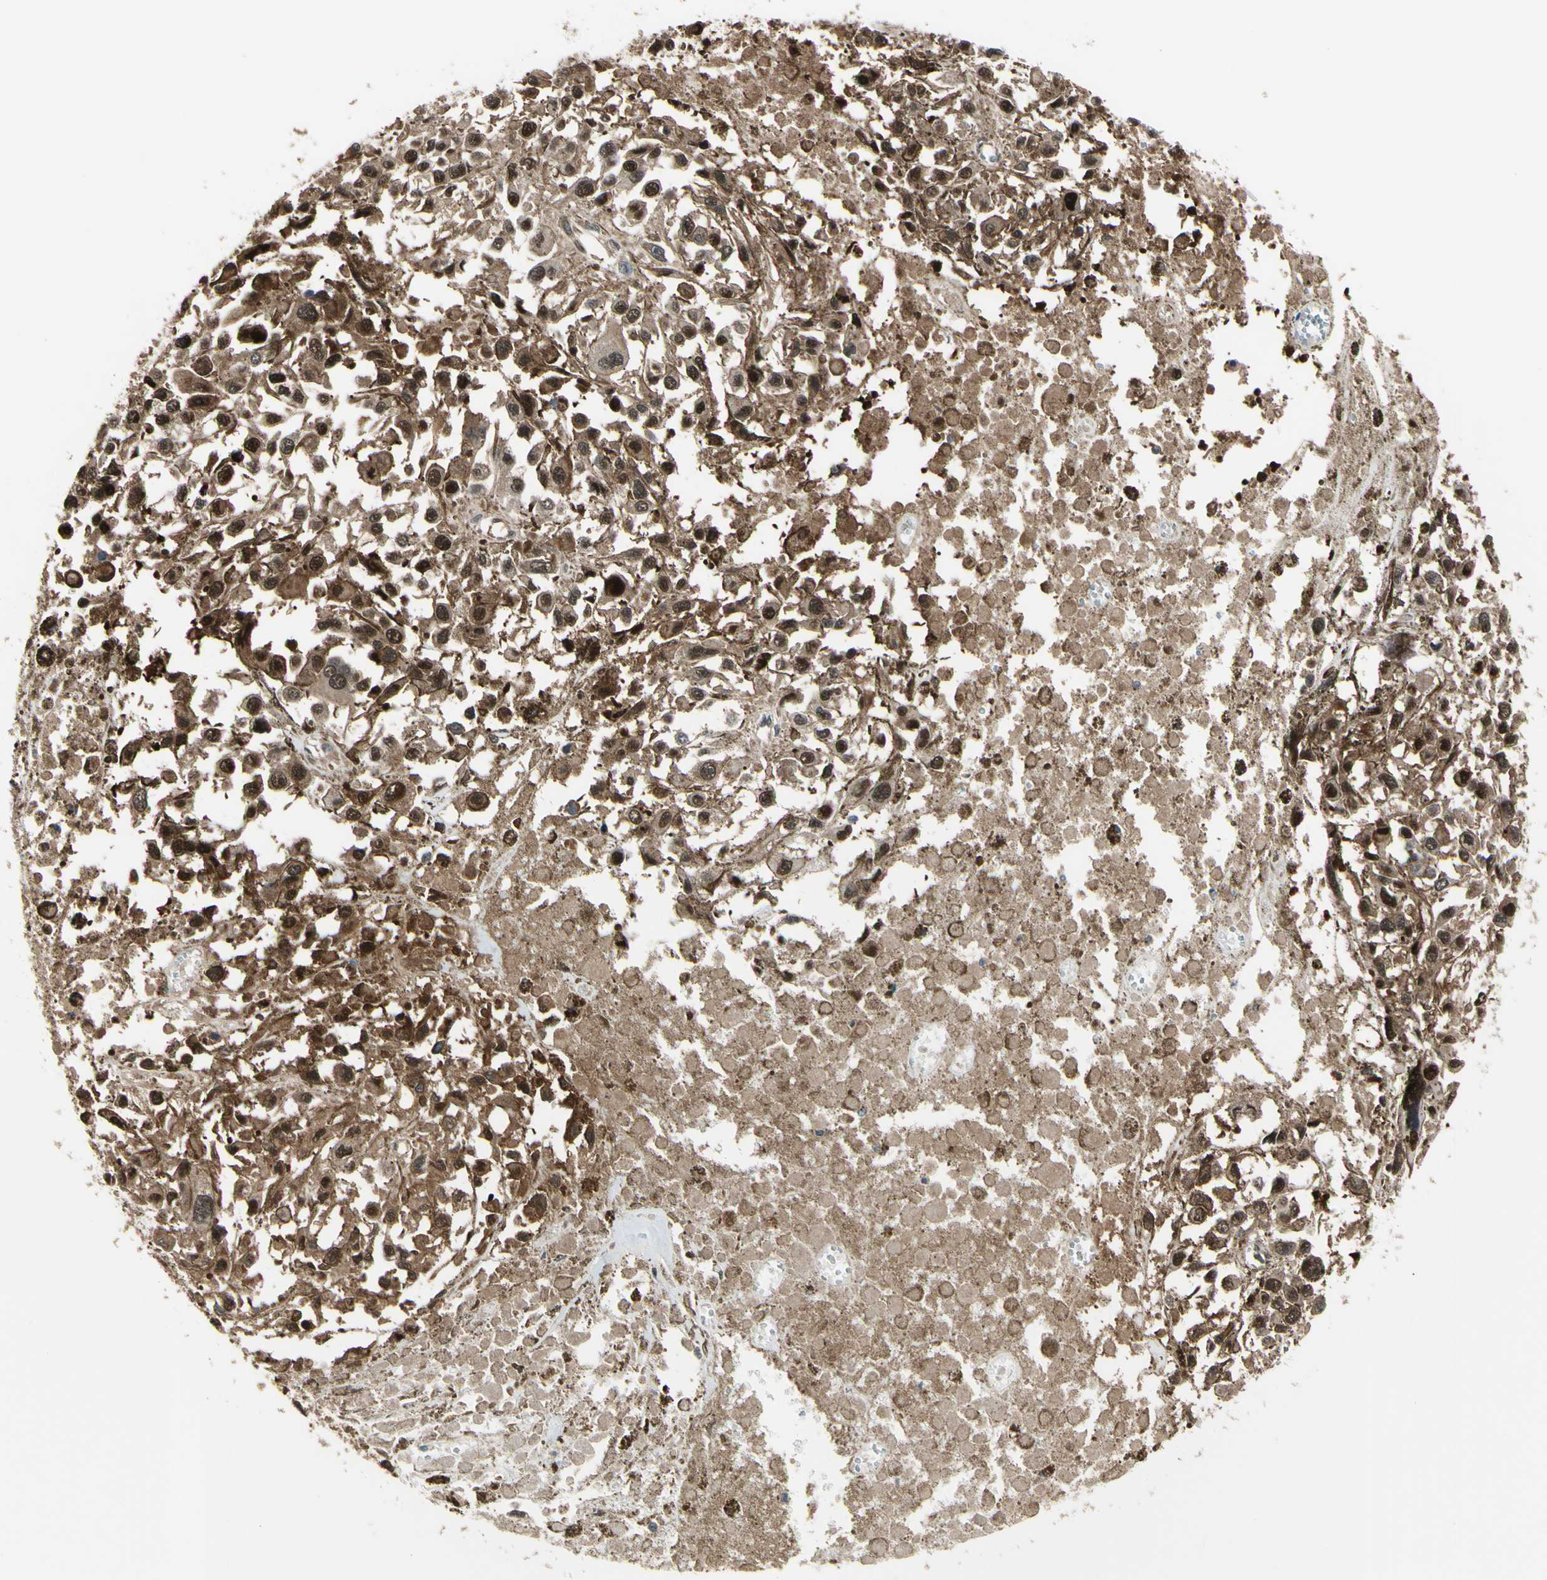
{"staining": {"intensity": "strong", "quantity": ">75%", "location": "cytoplasmic/membranous,nuclear"}, "tissue": "melanoma", "cell_type": "Tumor cells", "image_type": "cancer", "snomed": [{"axis": "morphology", "description": "Malignant melanoma, Metastatic site"}, {"axis": "topography", "description": "Lymph node"}], "caption": "Malignant melanoma (metastatic site) was stained to show a protein in brown. There is high levels of strong cytoplasmic/membranous and nuclear positivity in approximately >75% of tumor cells. (DAB IHC, brown staining for protein, blue staining for nuclei).", "gene": "HSPA4", "patient": {"sex": "male", "age": 59}}